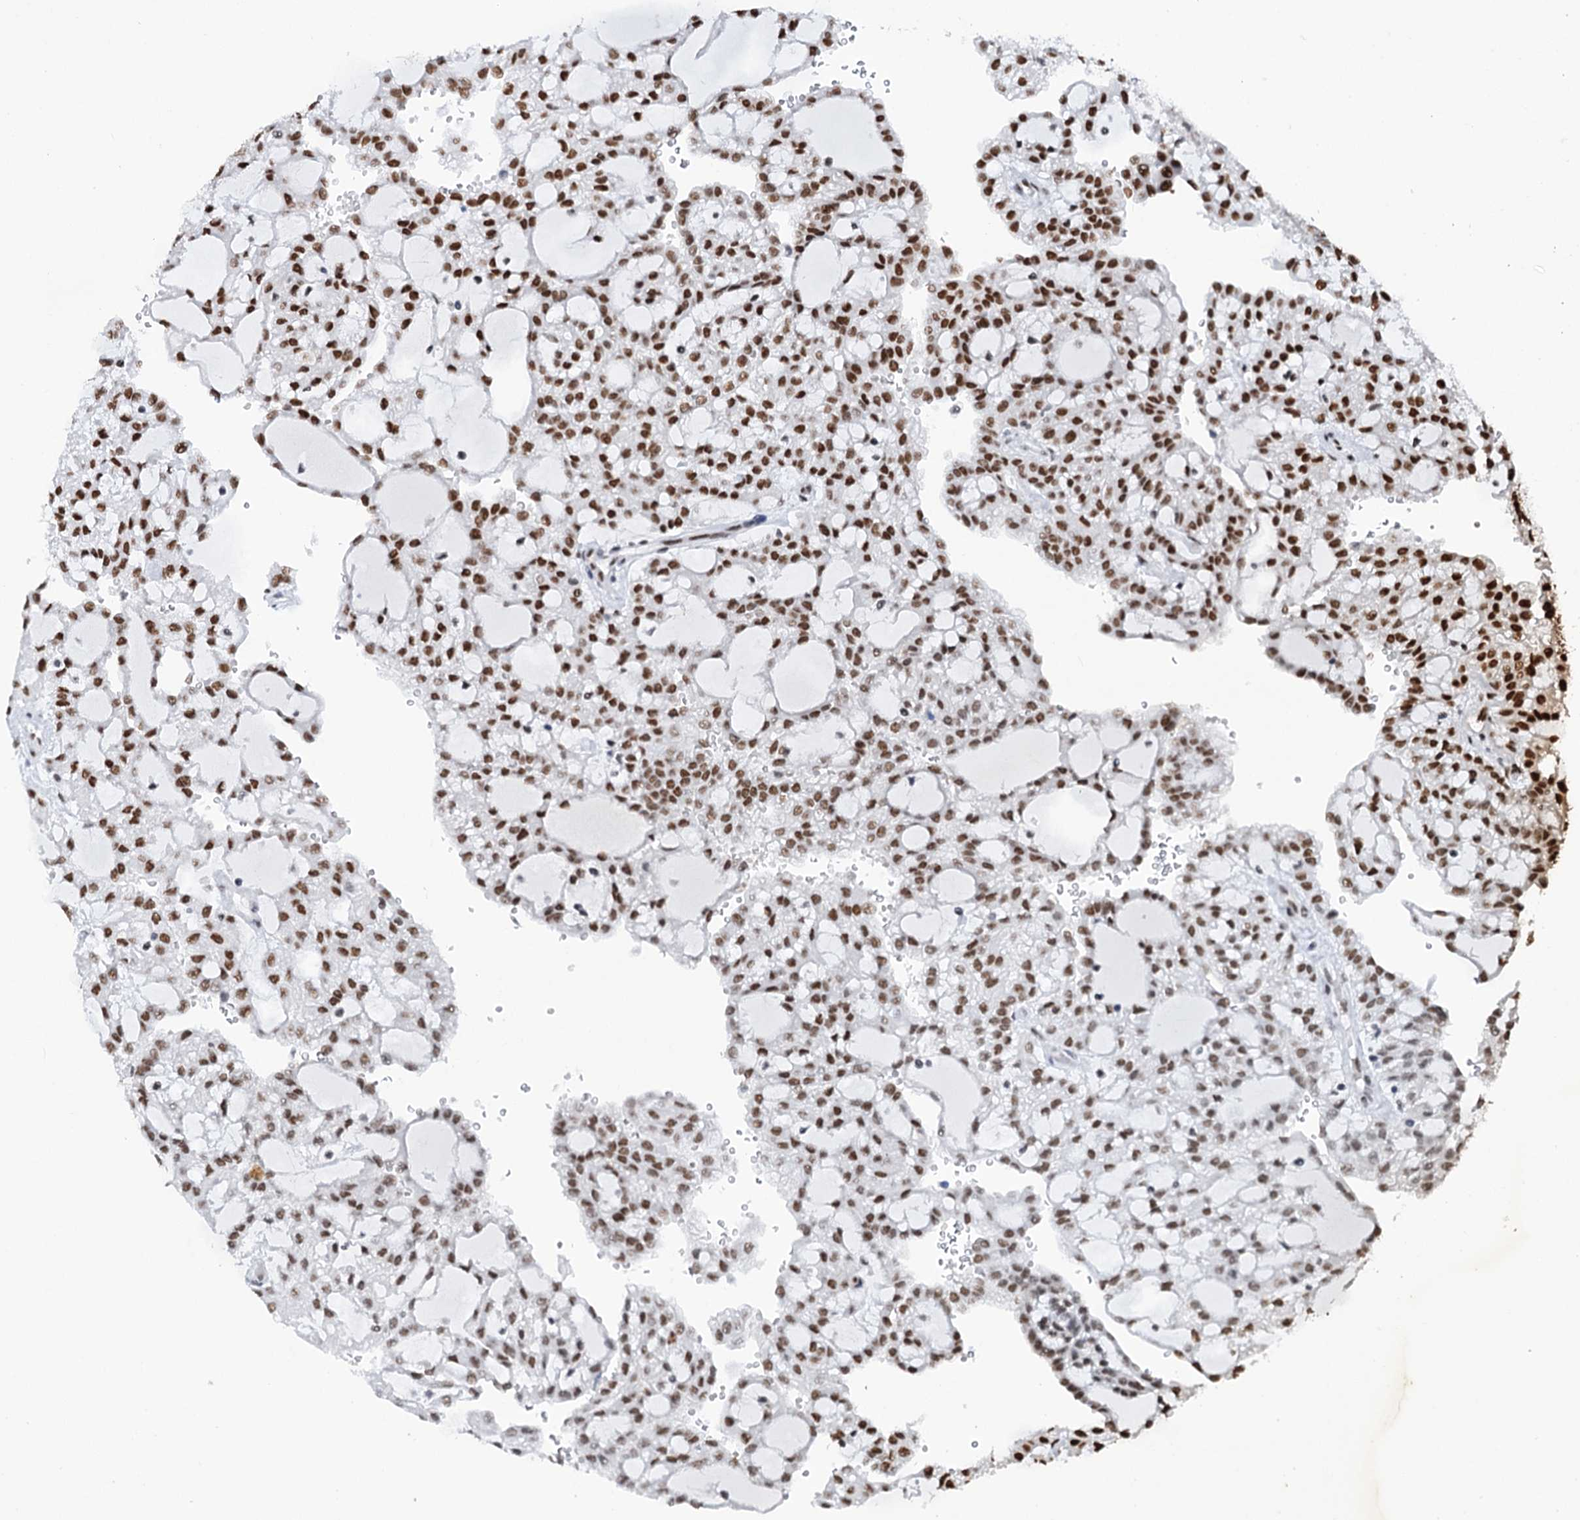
{"staining": {"intensity": "moderate", "quantity": ">75%", "location": "nuclear"}, "tissue": "renal cancer", "cell_type": "Tumor cells", "image_type": "cancer", "snomed": [{"axis": "morphology", "description": "Adenocarcinoma, NOS"}, {"axis": "topography", "description": "Kidney"}], "caption": "Immunohistochemical staining of renal cancer displays medium levels of moderate nuclear protein positivity in about >75% of tumor cells.", "gene": "MATR3", "patient": {"sex": "male", "age": 63}}